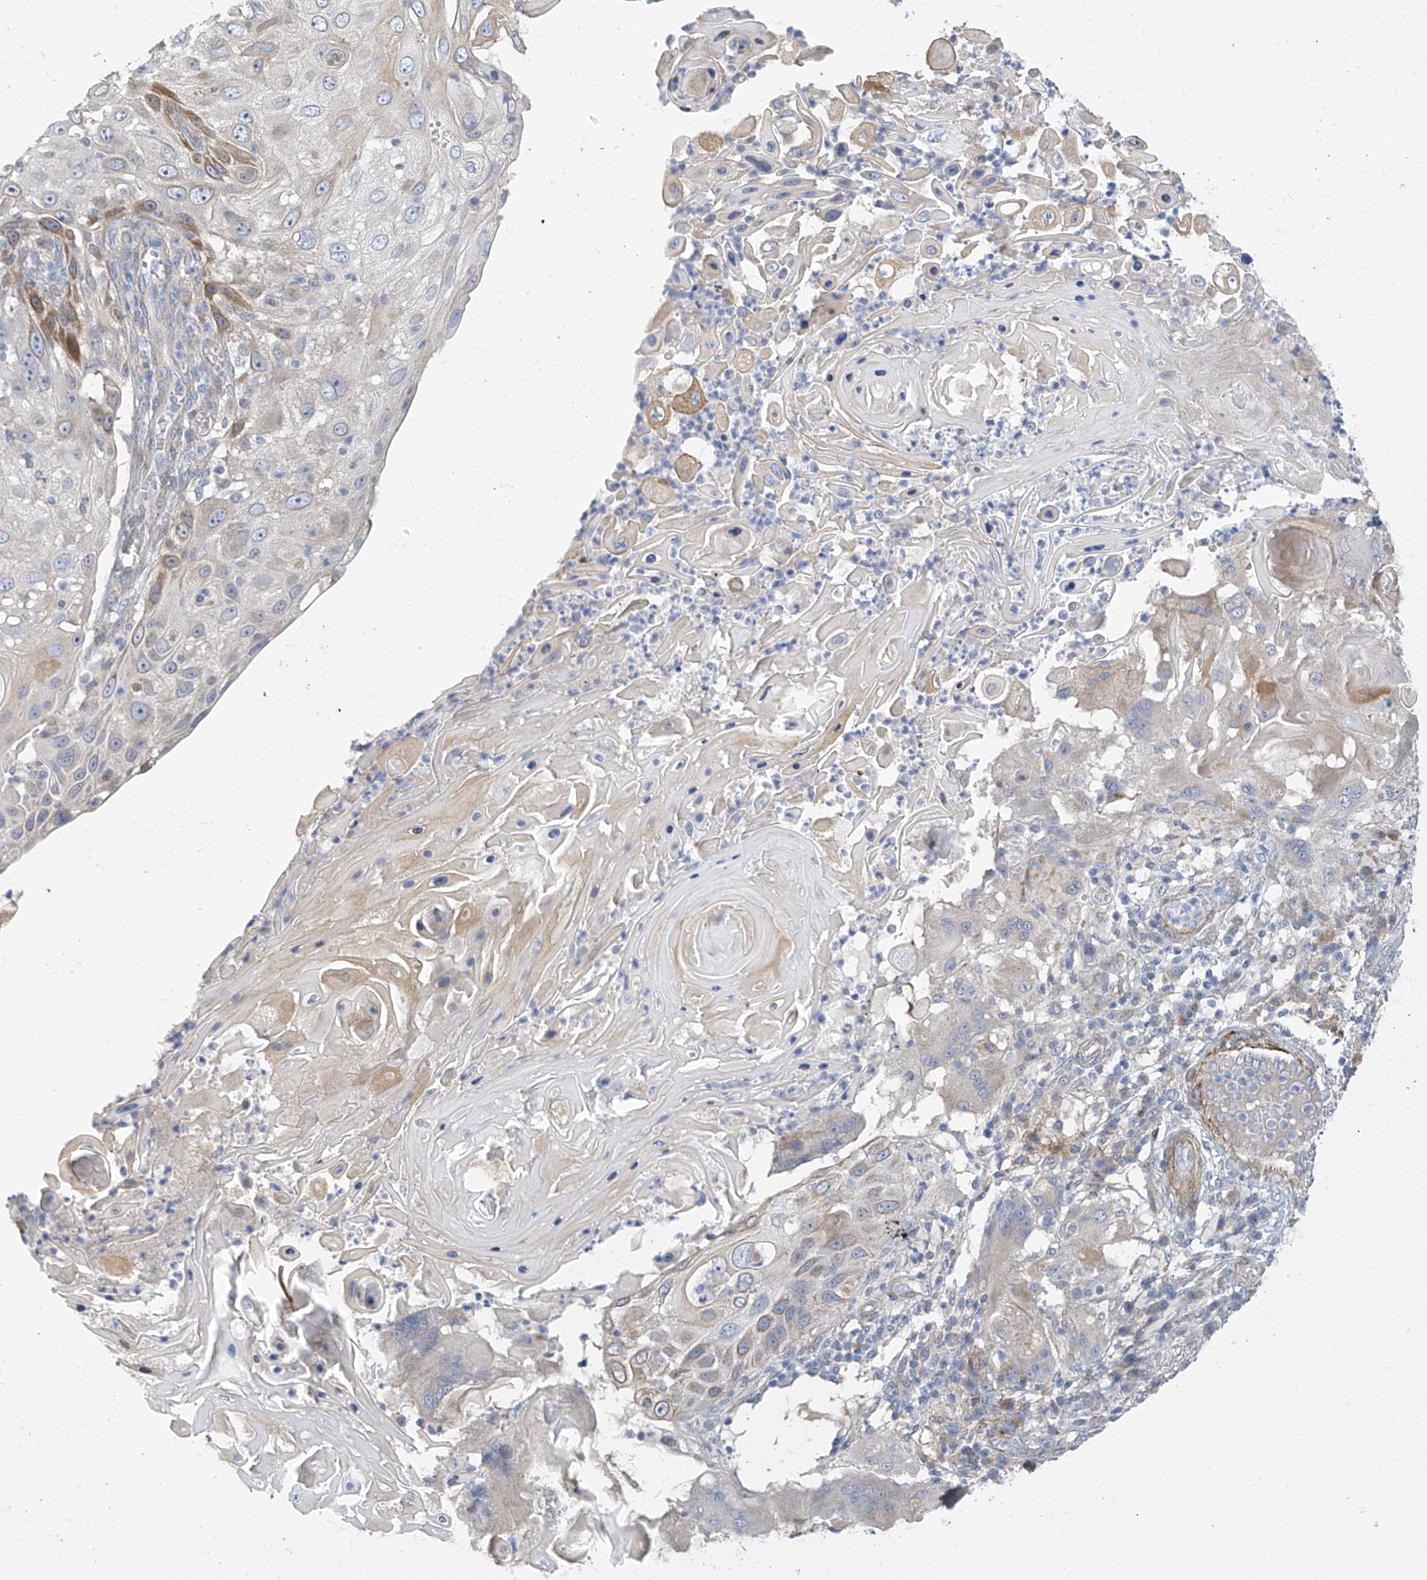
{"staining": {"intensity": "moderate", "quantity": "<25%", "location": "cytoplasmic/membranous"}, "tissue": "skin cancer", "cell_type": "Tumor cells", "image_type": "cancer", "snomed": [{"axis": "morphology", "description": "Squamous cell carcinoma, NOS"}, {"axis": "topography", "description": "Skin"}], "caption": "Protein expression by immunohistochemistry shows moderate cytoplasmic/membranous staining in about <25% of tumor cells in skin cancer.", "gene": "ZNF641", "patient": {"sex": "female", "age": 44}}